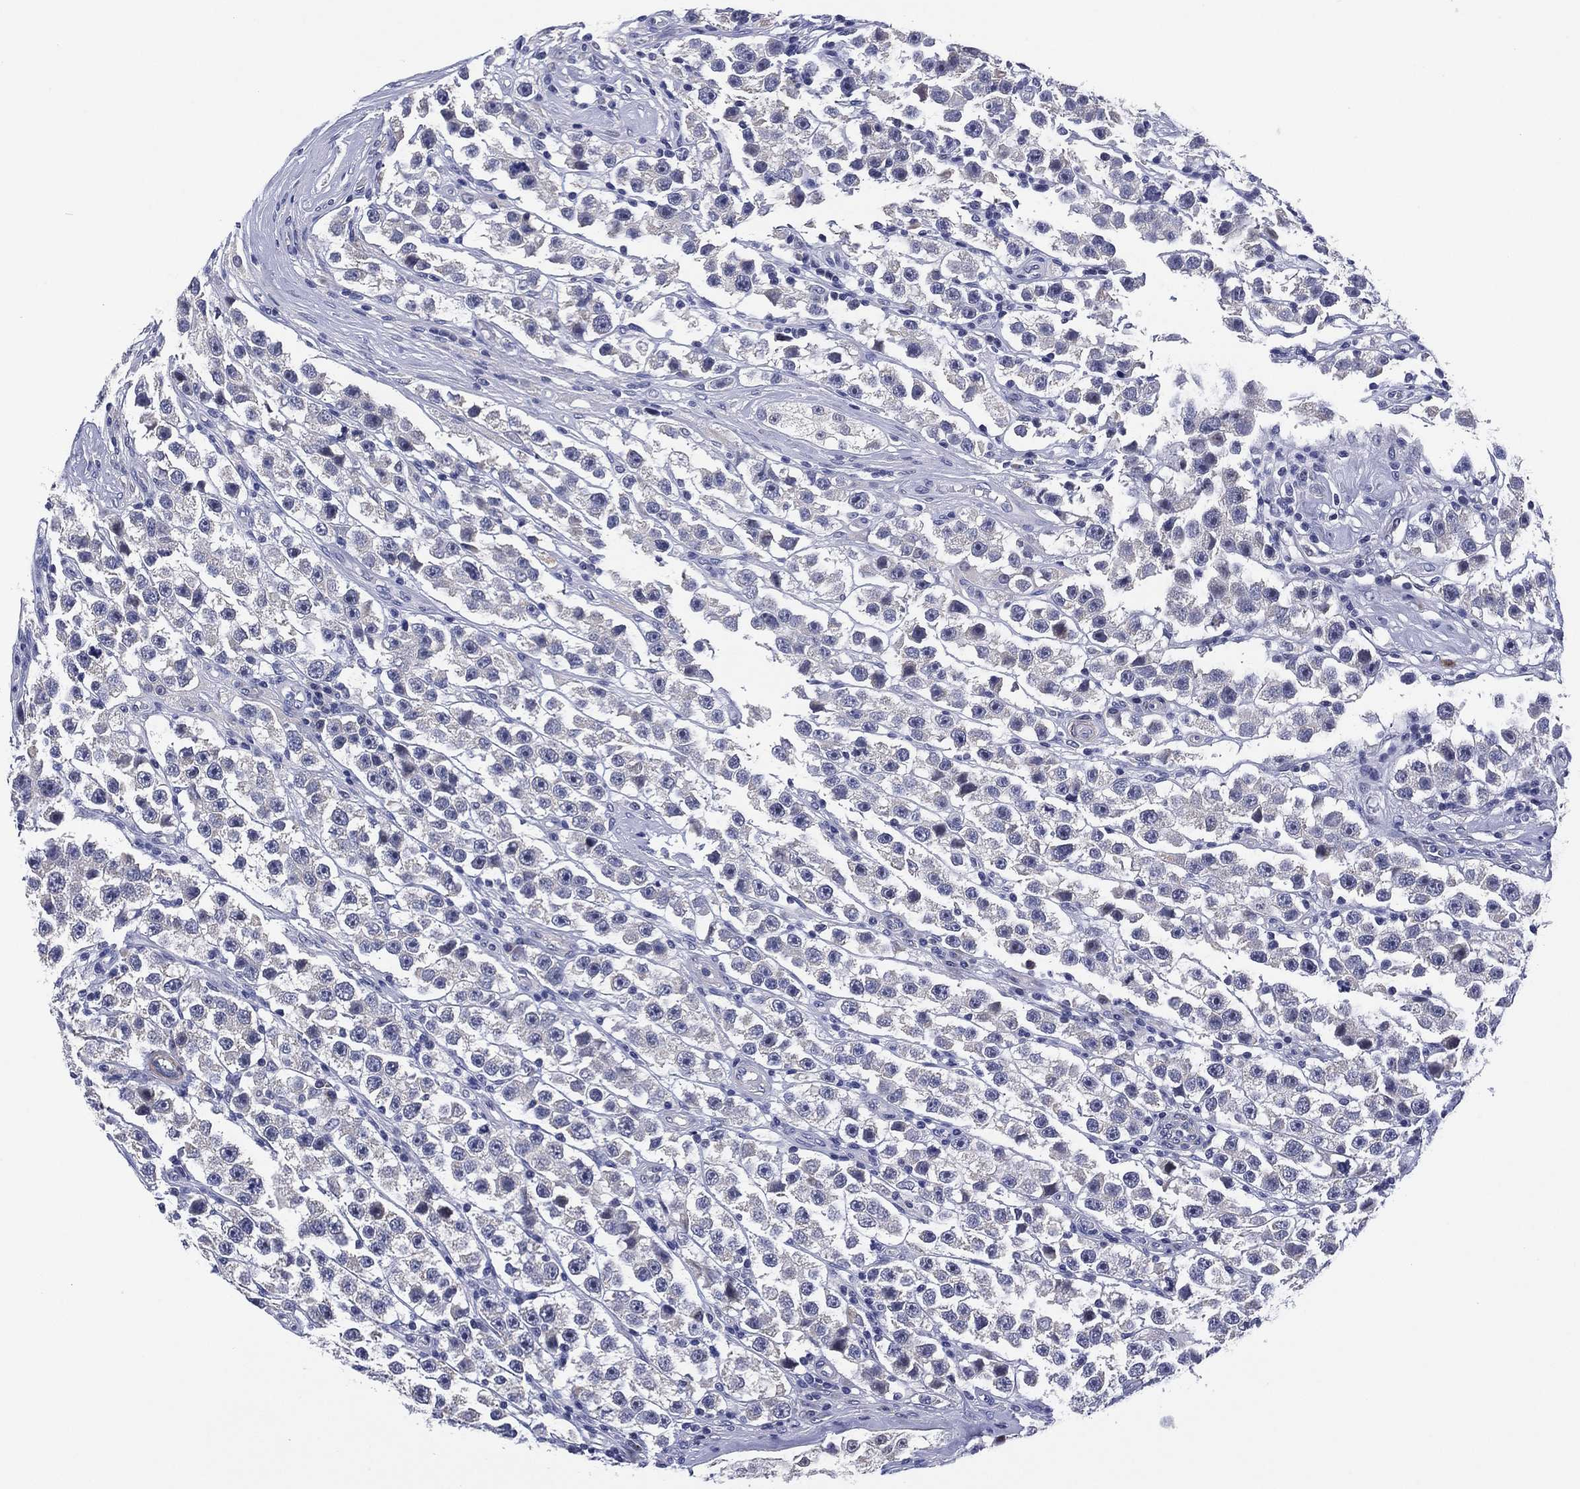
{"staining": {"intensity": "negative", "quantity": "none", "location": "none"}, "tissue": "testis cancer", "cell_type": "Tumor cells", "image_type": "cancer", "snomed": [{"axis": "morphology", "description": "Seminoma, NOS"}, {"axis": "topography", "description": "Testis"}], "caption": "Tumor cells are negative for brown protein staining in testis seminoma. The staining was performed using DAB (3,3'-diaminobenzidine) to visualize the protein expression in brown, while the nuclei were stained in blue with hematoxylin (Magnification: 20x).", "gene": "CLIP3", "patient": {"sex": "male", "age": 45}}